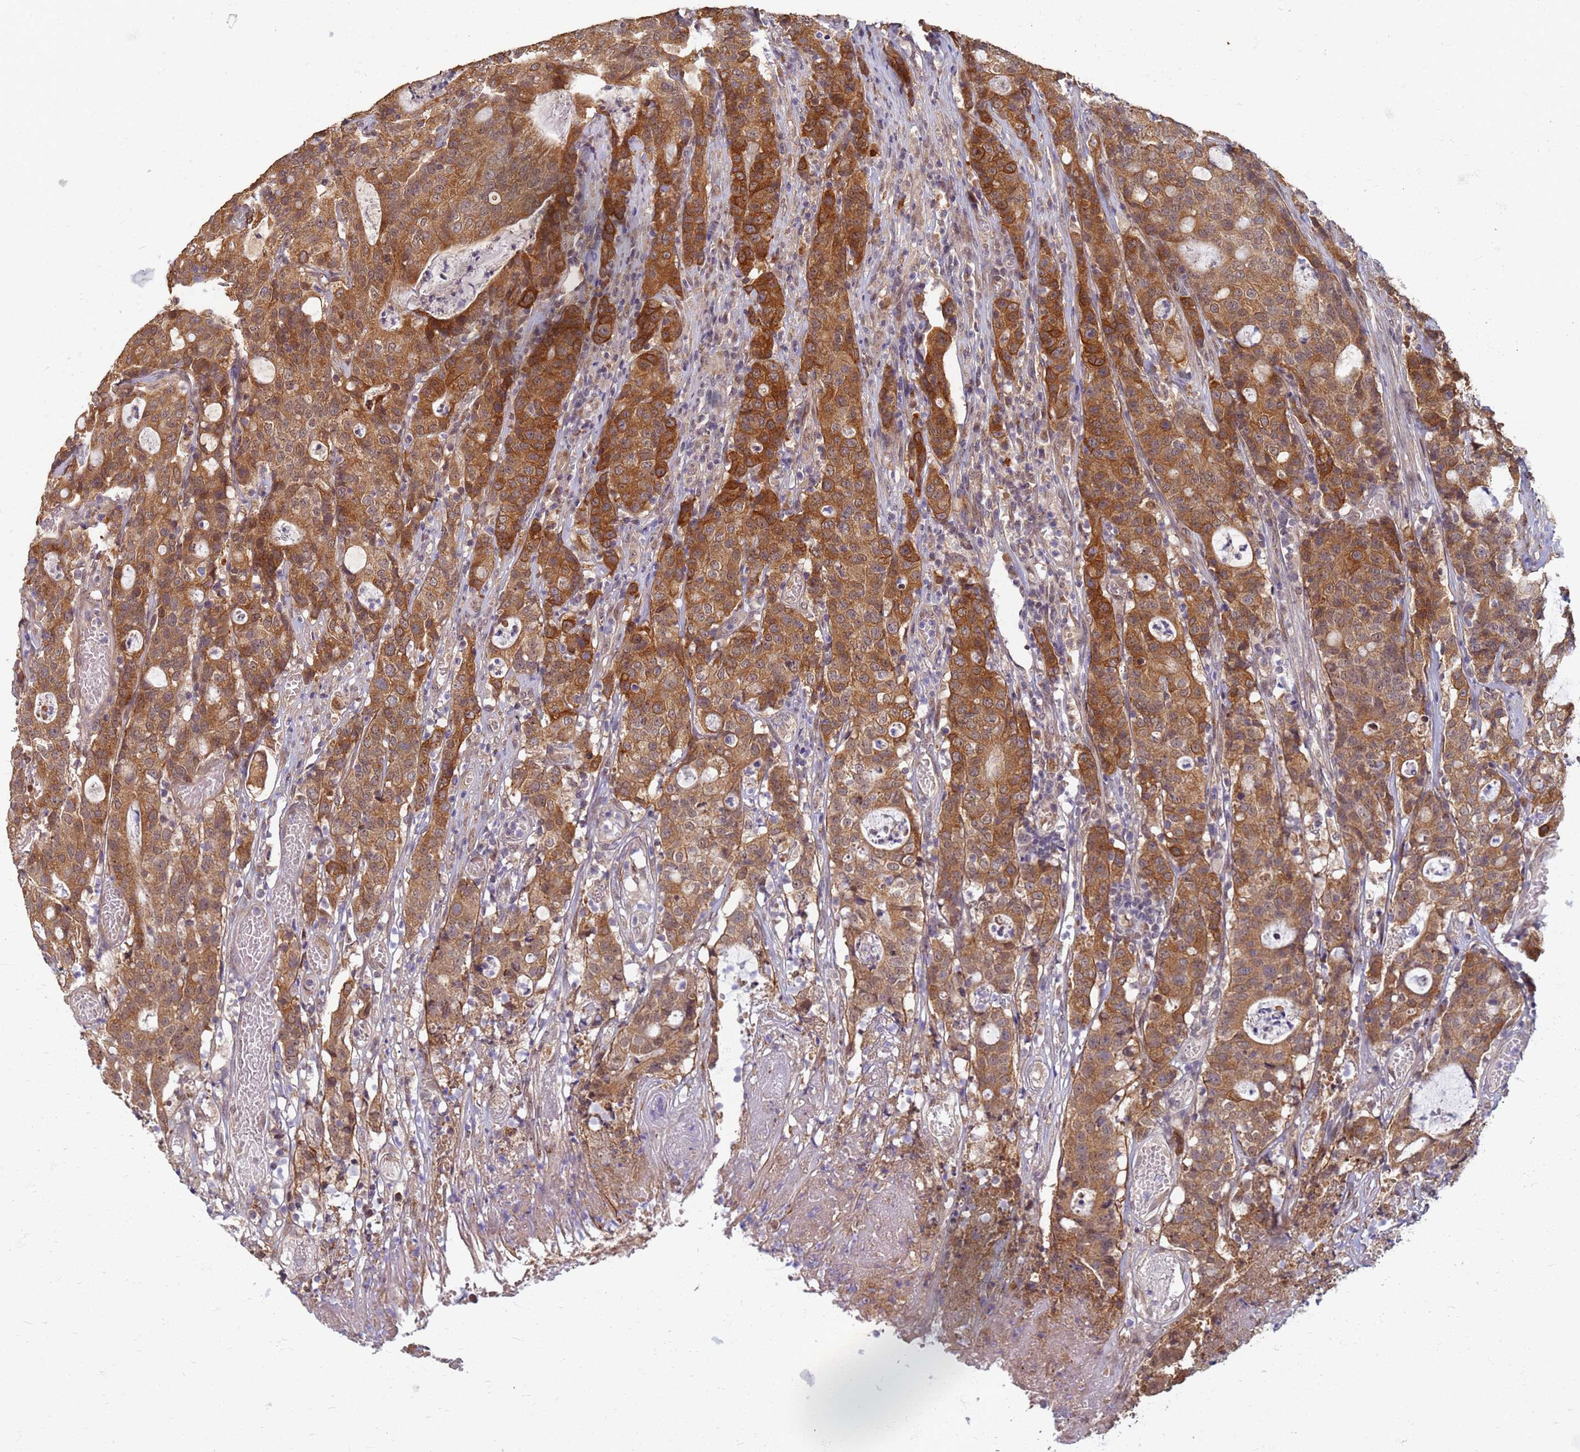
{"staining": {"intensity": "moderate", "quantity": ">75%", "location": "cytoplasmic/membranous"}, "tissue": "colorectal cancer", "cell_type": "Tumor cells", "image_type": "cancer", "snomed": [{"axis": "morphology", "description": "Adenocarcinoma, NOS"}, {"axis": "topography", "description": "Colon"}], "caption": "A photomicrograph showing moderate cytoplasmic/membranous expression in about >75% of tumor cells in colorectal adenocarcinoma, as visualized by brown immunohistochemical staining.", "gene": "ITGB4", "patient": {"sex": "male", "age": 83}}